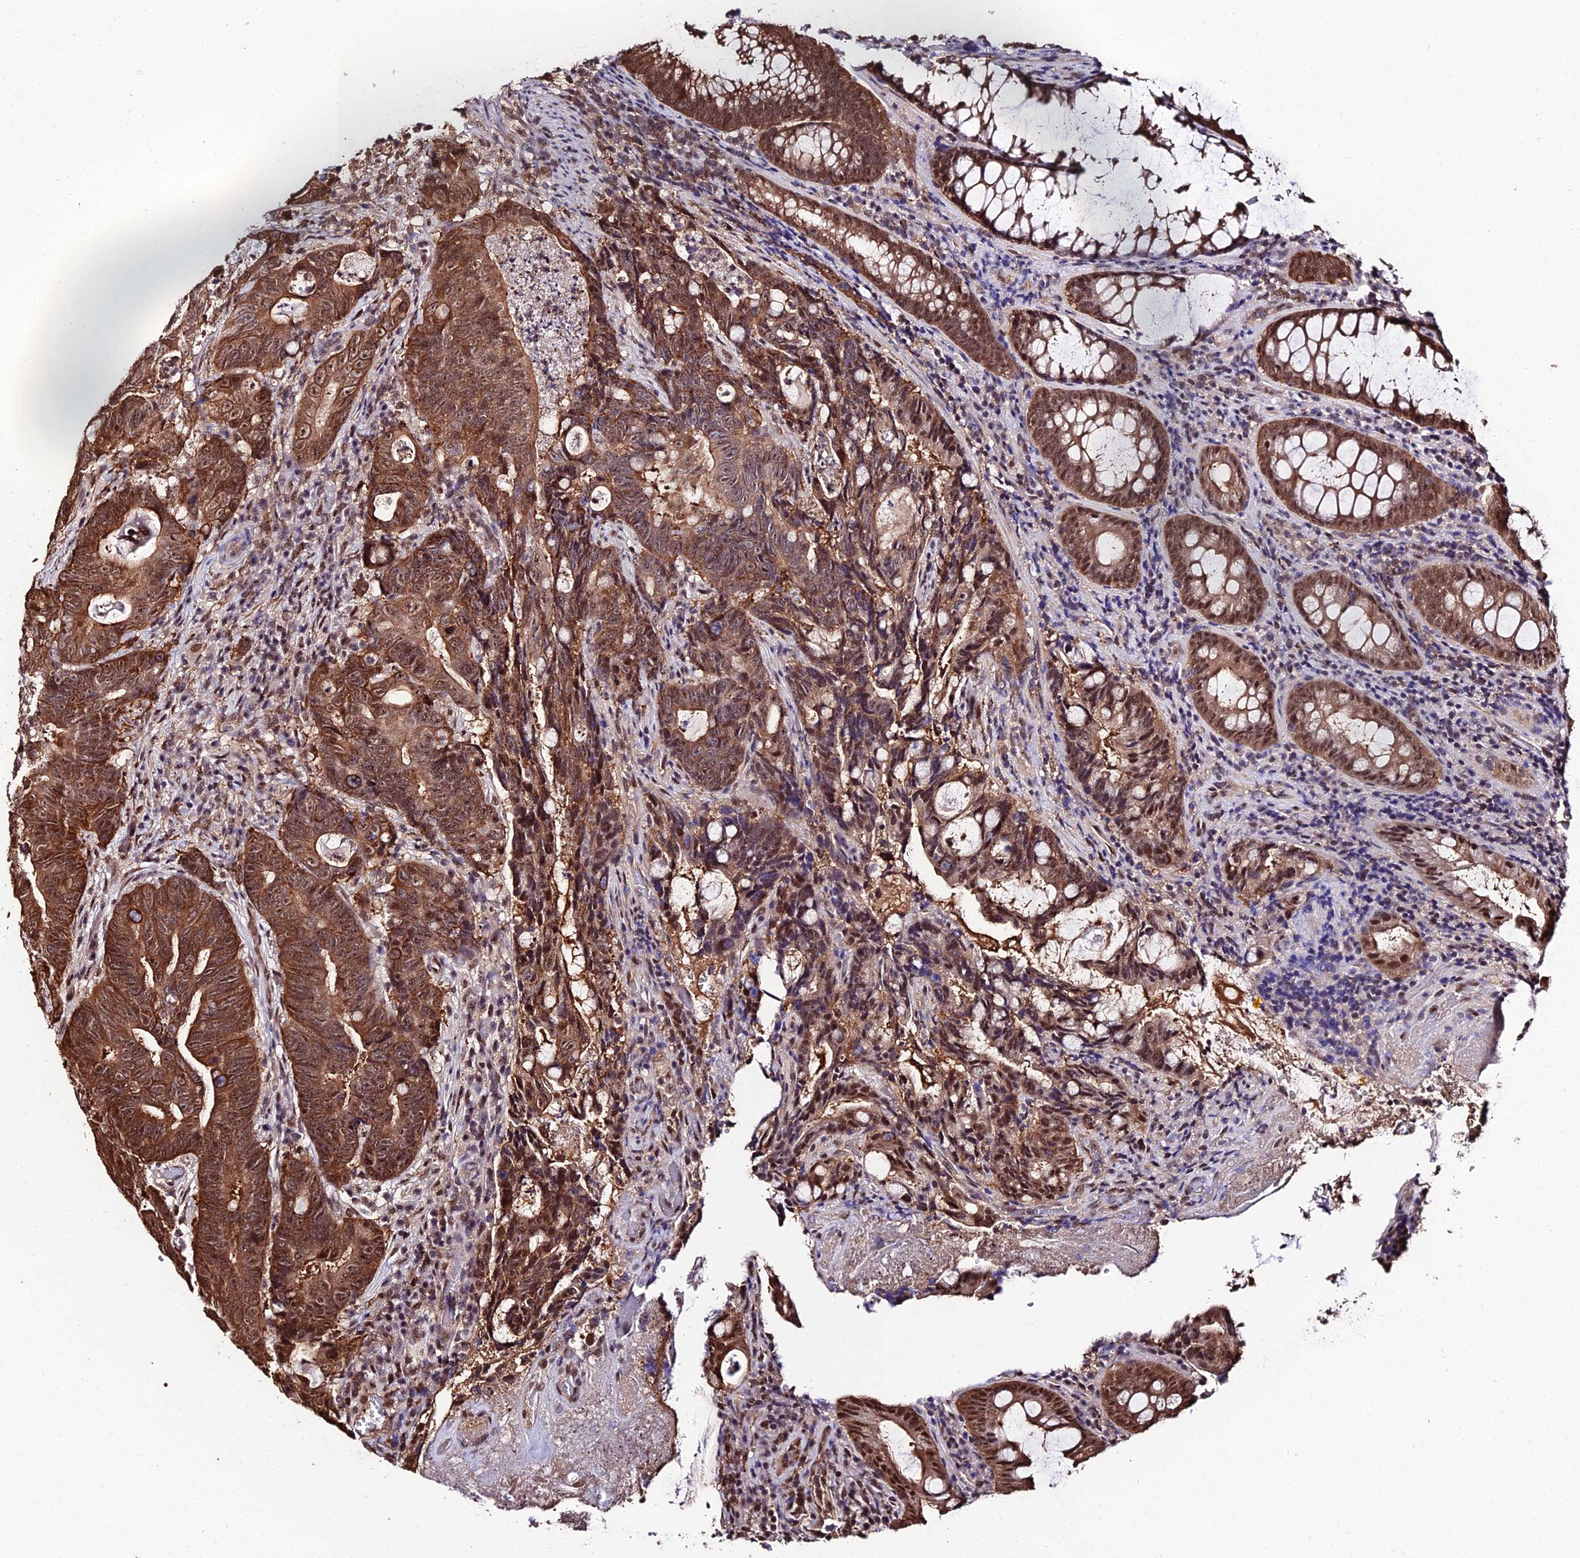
{"staining": {"intensity": "moderate", "quantity": ">75%", "location": "cytoplasmic/membranous,nuclear"}, "tissue": "colorectal cancer", "cell_type": "Tumor cells", "image_type": "cancer", "snomed": [{"axis": "morphology", "description": "Adenocarcinoma, NOS"}, {"axis": "topography", "description": "Colon"}], "caption": "Immunohistochemical staining of colorectal cancer reveals medium levels of moderate cytoplasmic/membranous and nuclear protein staining in about >75% of tumor cells. The staining was performed using DAB to visualize the protein expression in brown, while the nuclei were stained in blue with hematoxylin (Magnification: 20x).", "gene": "PPP4C", "patient": {"sex": "female", "age": 82}}